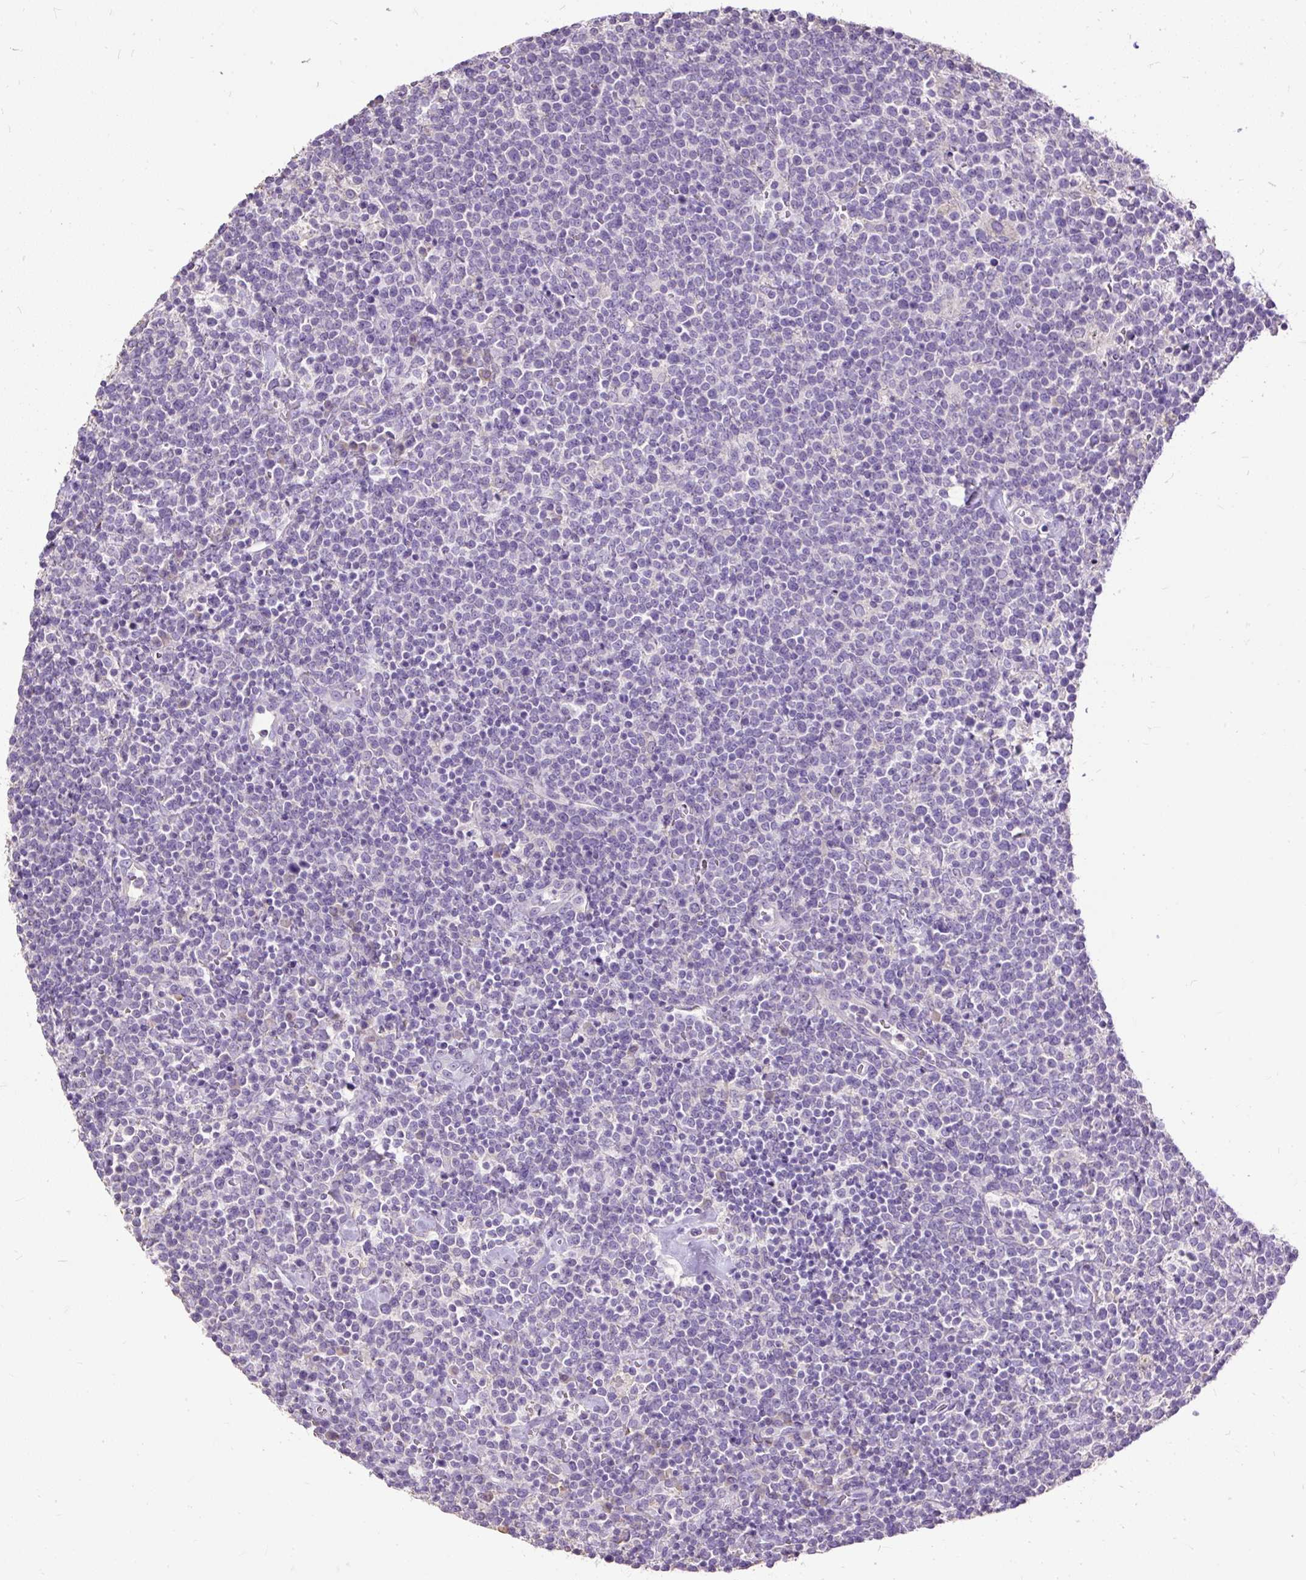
{"staining": {"intensity": "negative", "quantity": "none", "location": "none"}, "tissue": "lymphoma", "cell_type": "Tumor cells", "image_type": "cancer", "snomed": [{"axis": "morphology", "description": "Malignant lymphoma, non-Hodgkin's type, High grade"}, {"axis": "topography", "description": "Lymph node"}], "caption": "DAB immunohistochemical staining of lymphoma reveals no significant staining in tumor cells.", "gene": "GBX1", "patient": {"sex": "male", "age": 61}}